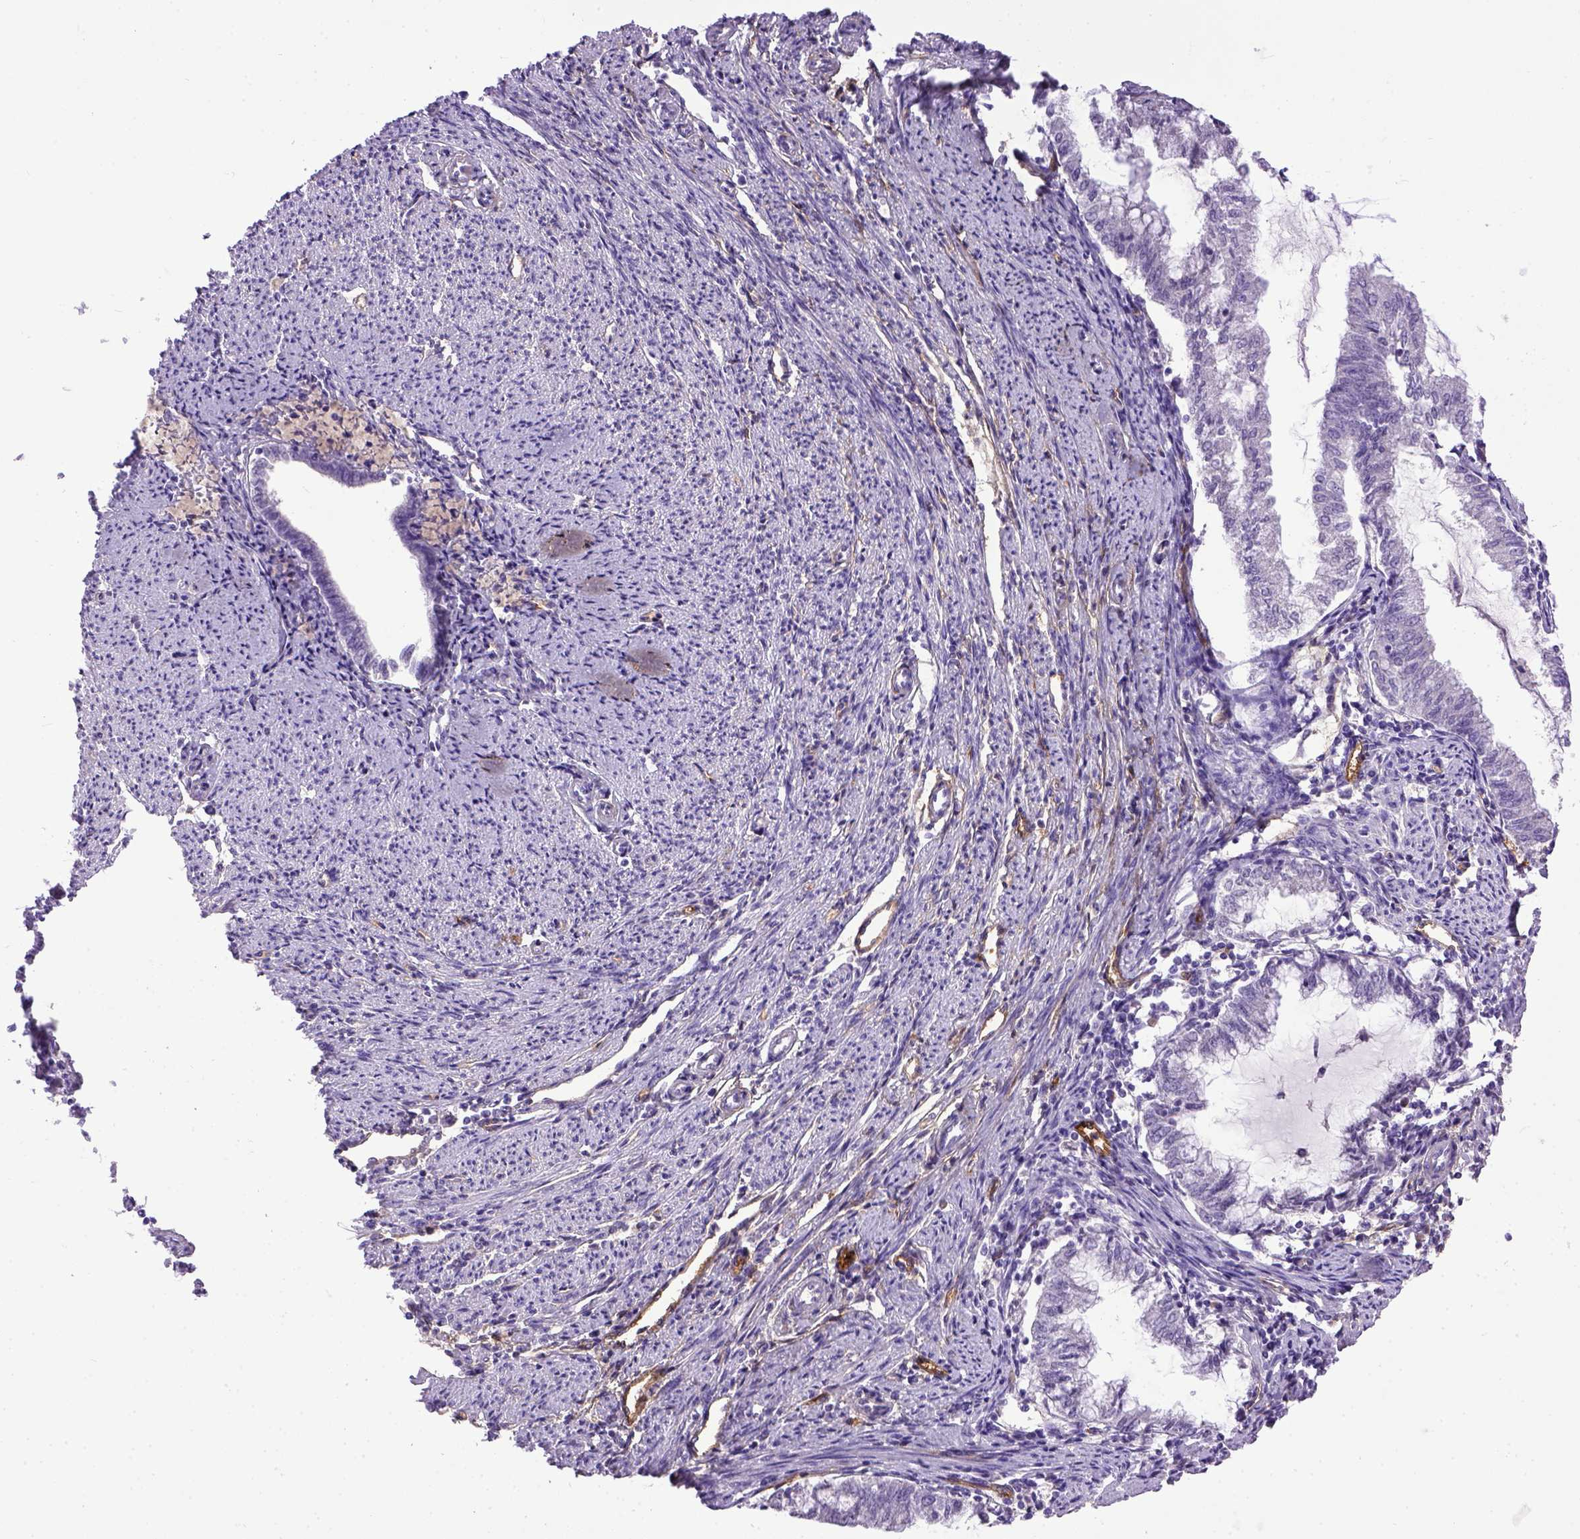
{"staining": {"intensity": "negative", "quantity": "none", "location": "none"}, "tissue": "endometrial cancer", "cell_type": "Tumor cells", "image_type": "cancer", "snomed": [{"axis": "morphology", "description": "Adenocarcinoma, NOS"}, {"axis": "topography", "description": "Endometrium"}], "caption": "Histopathology image shows no significant protein positivity in tumor cells of adenocarcinoma (endometrial).", "gene": "ENG", "patient": {"sex": "female", "age": 79}}